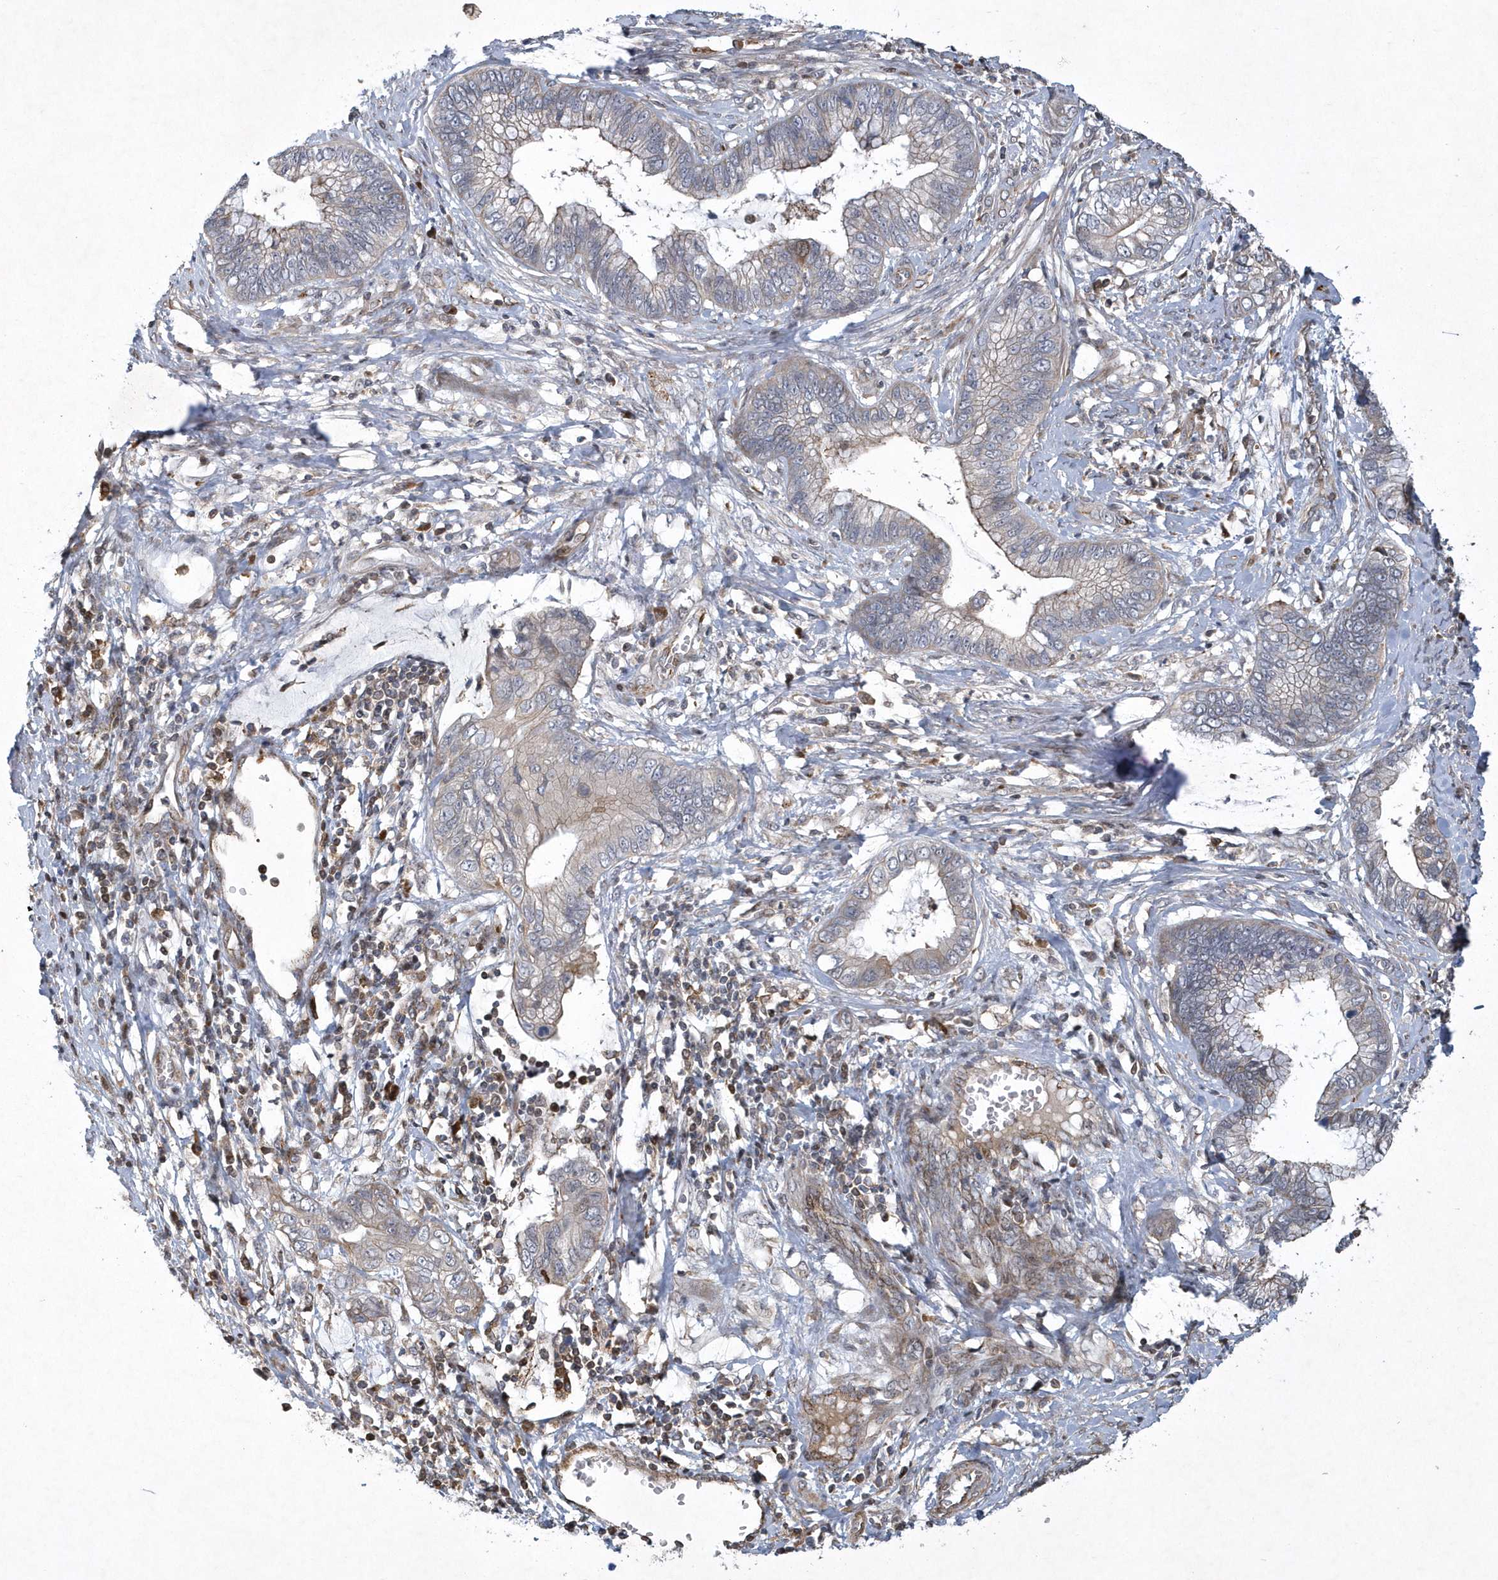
{"staining": {"intensity": "weak", "quantity": "25%-75%", "location": "cytoplasmic/membranous"}, "tissue": "cervical cancer", "cell_type": "Tumor cells", "image_type": "cancer", "snomed": [{"axis": "morphology", "description": "Adenocarcinoma, NOS"}, {"axis": "topography", "description": "Cervix"}], "caption": "Cervical cancer stained for a protein (brown) reveals weak cytoplasmic/membranous positive positivity in about 25%-75% of tumor cells.", "gene": "N4BP2", "patient": {"sex": "female", "age": 44}}